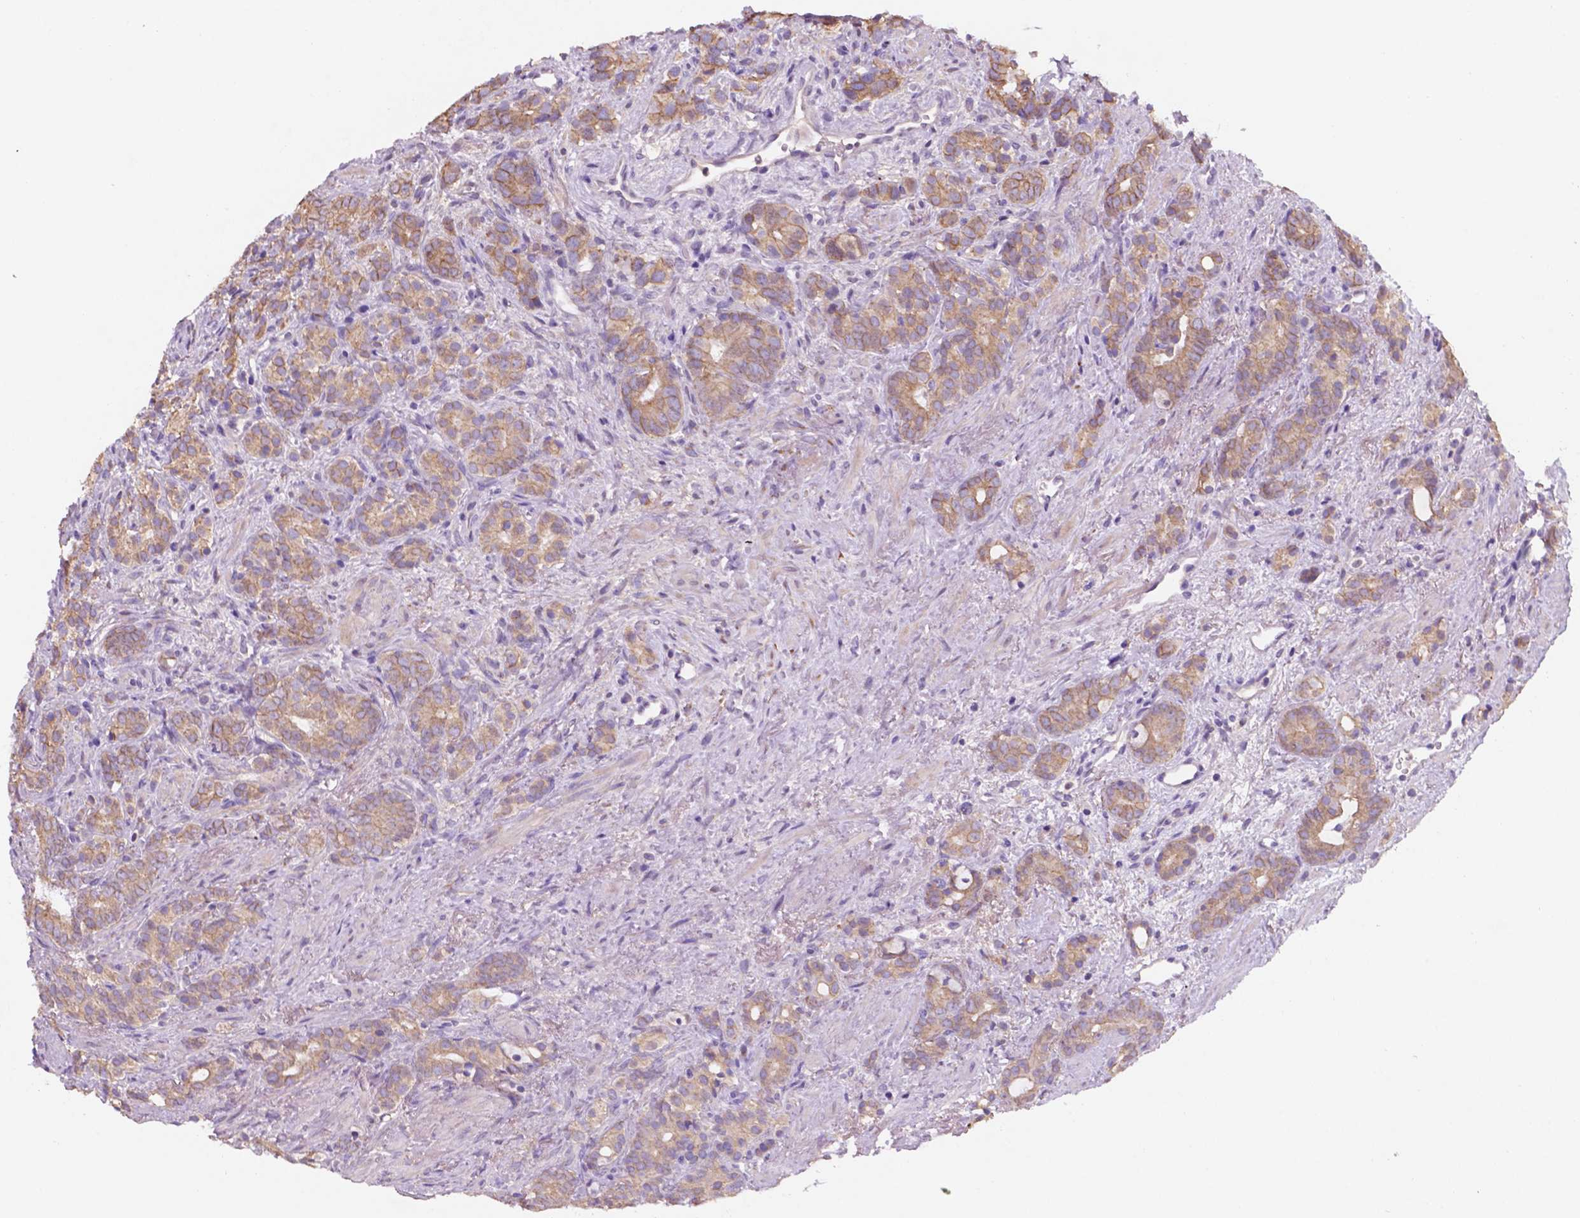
{"staining": {"intensity": "weak", "quantity": ">75%", "location": "cytoplasmic/membranous"}, "tissue": "prostate cancer", "cell_type": "Tumor cells", "image_type": "cancer", "snomed": [{"axis": "morphology", "description": "Adenocarcinoma, High grade"}, {"axis": "topography", "description": "Prostate"}], "caption": "Human adenocarcinoma (high-grade) (prostate) stained for a protein (brown) displays weak cytoplasmic/membranous positive expression in approximately >75% of tumor cells.", "gene": "MKRN2OS", "patient": {"sex": "male", "age": 84}}